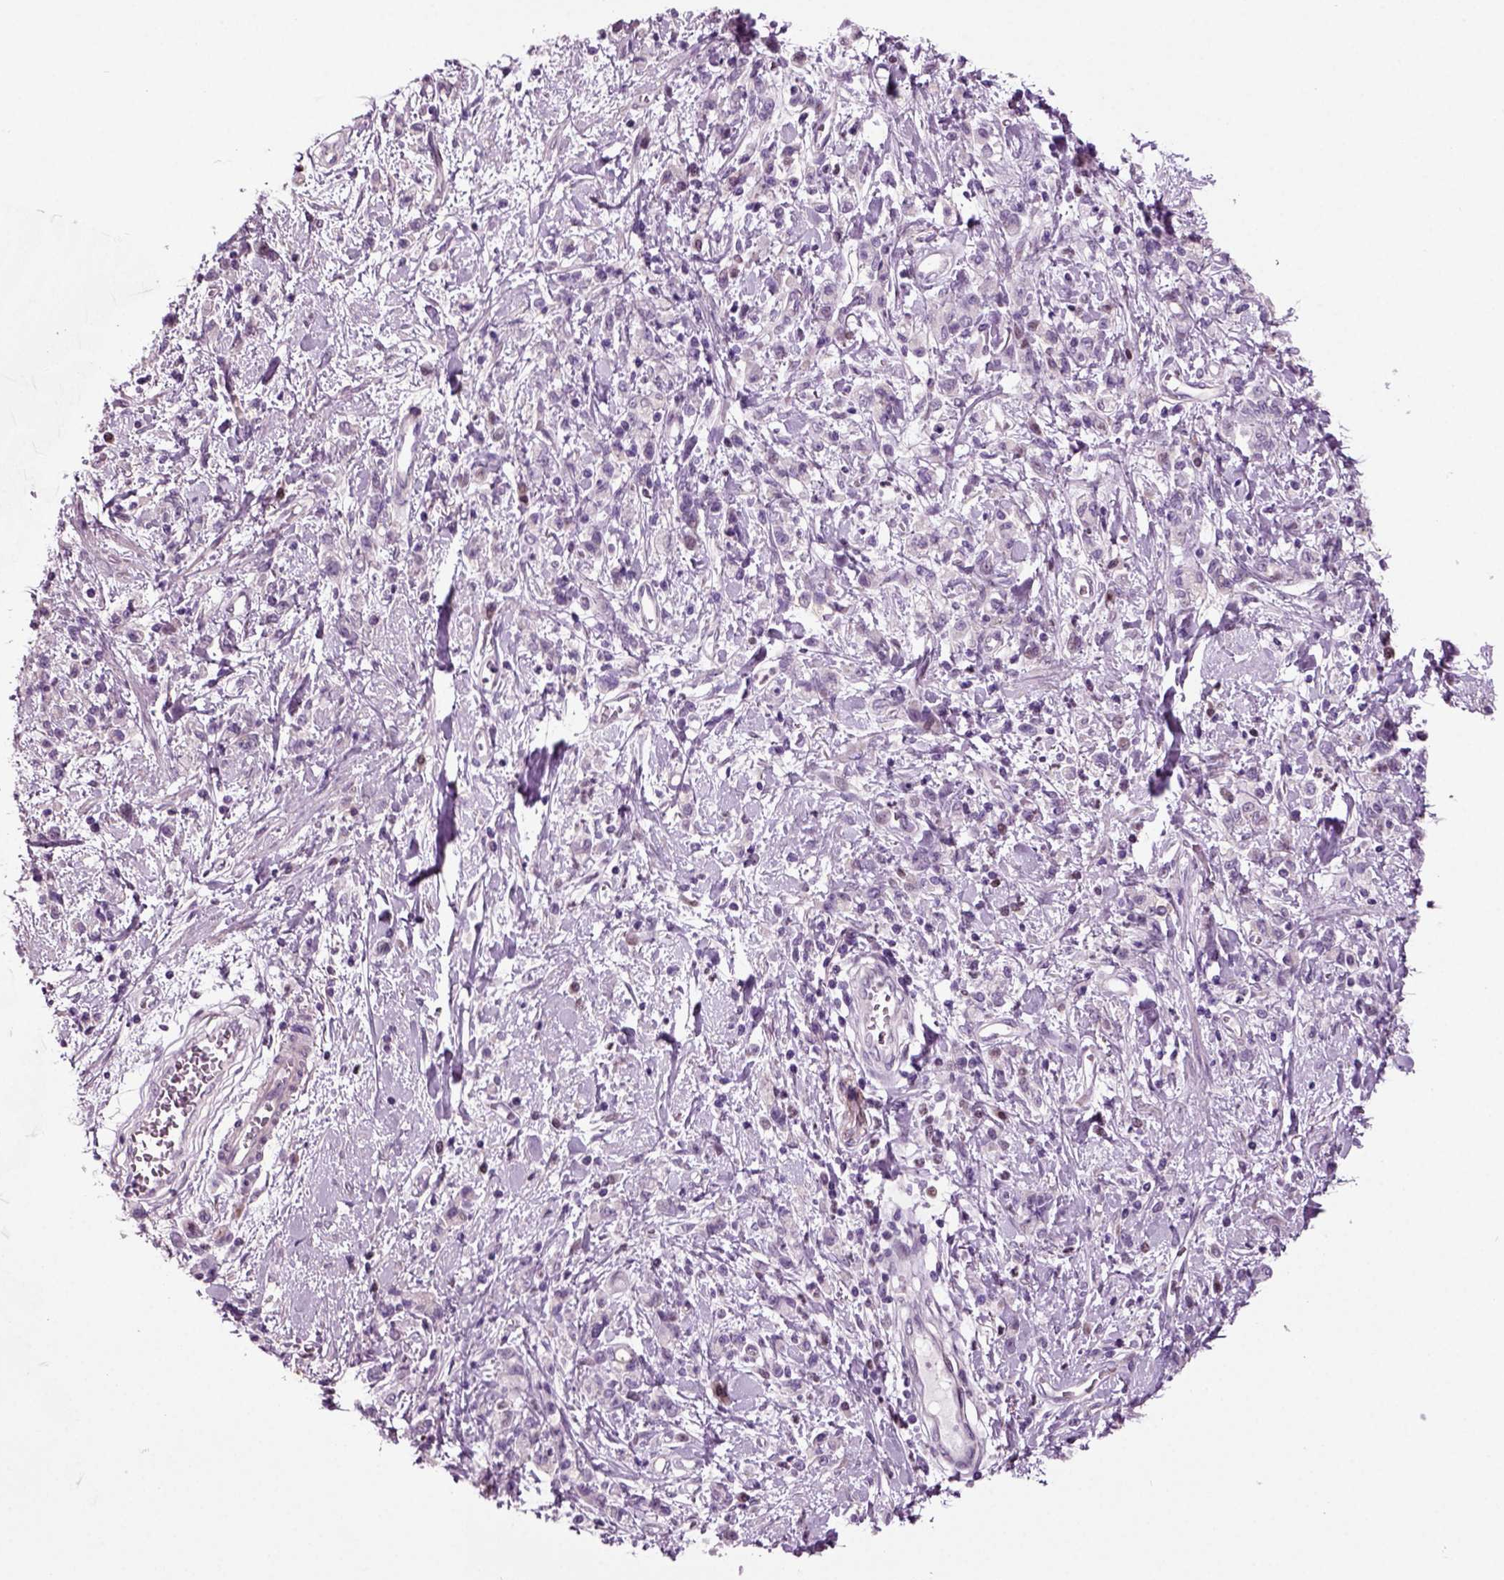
{"staining": {"intensity": "negative", "quantity": "none", "location": "none"}, "tissue": "stomach cancer", "cell_type": "Tumor cells", "image_type": "cancer", "snomed": [{"axis": "morphology", "description": "Adenocarcinoma, NOS"}, {"axis": "topography", "description": "Stomach"}], "caption": "IHC histopathology image of neoplastic tissue: human adenocarcinoma (stomach) stained with DAB (3,3'-diaminobenzidine) exhibits no significant protein staining in tumor cells. (Brightfield microscopy of DAB immunohistochemistry (IHC) at high magnification).", "gene": "ARID3A", "patient": {"sex": "male", "age": 77}}